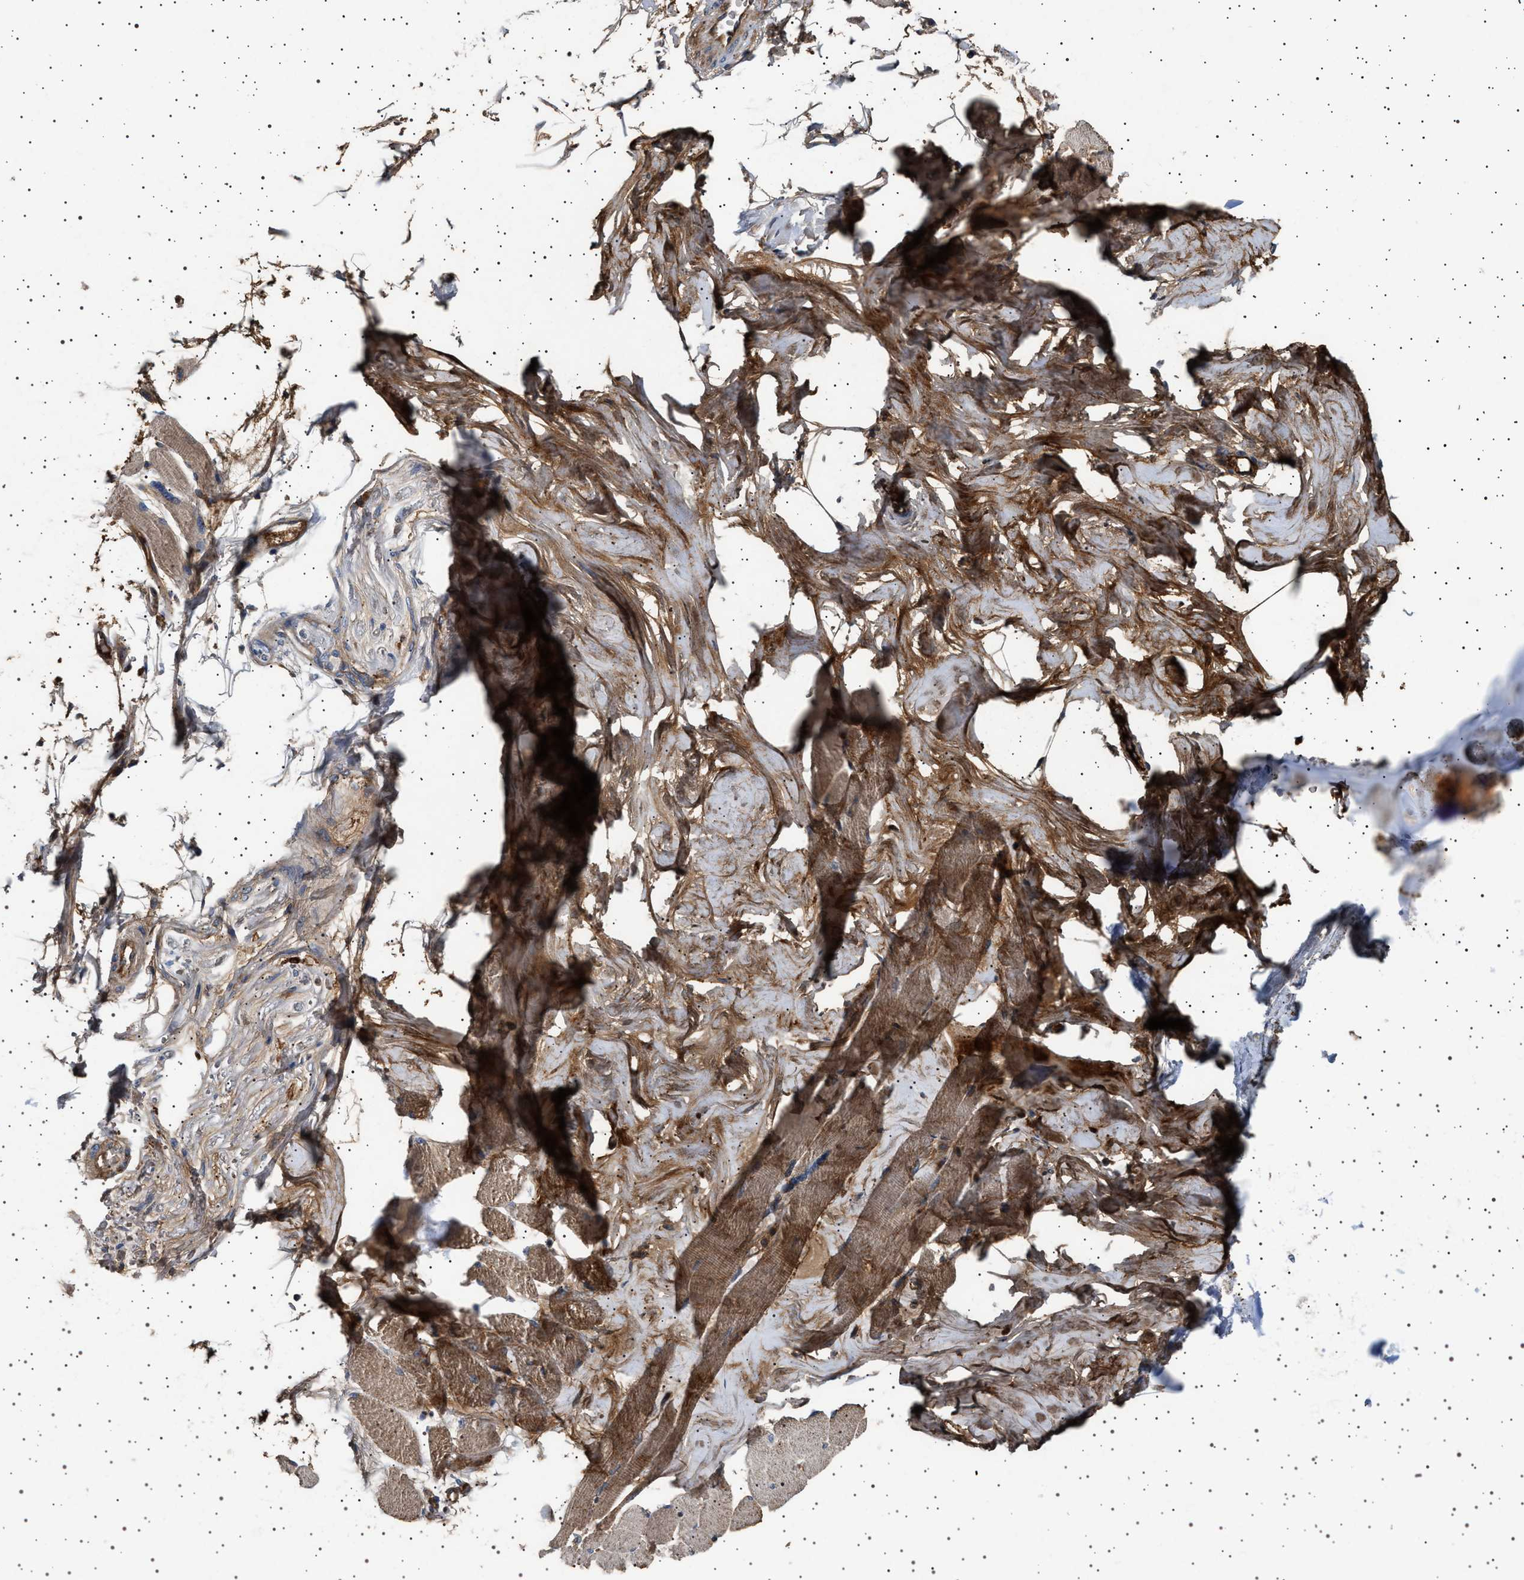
{"staining": {"intensity": "moderate", "quantity": ">75%", "location": "cytoplasmic/membranous"}, "tissue": "skeletal muscle", "cell_type": "Myocytes", "image_type": "normal", "snomed": [{"axis": "morphology", "description": "Normal tissue, NOS"}, {"axis": "topography", "description": "Skeletal muscle"}, {"axis": "topography", "description": "Peripheral nerve tissue"}], "caption": "About >75% of myocytes in normal human skeletal muscle exhibit moderate cytoplasmic/membranous protein expression as visualized by brown immunohistochemical staining.", "gene": "FICD", "patient": {"sex": "female", "age": 84}}